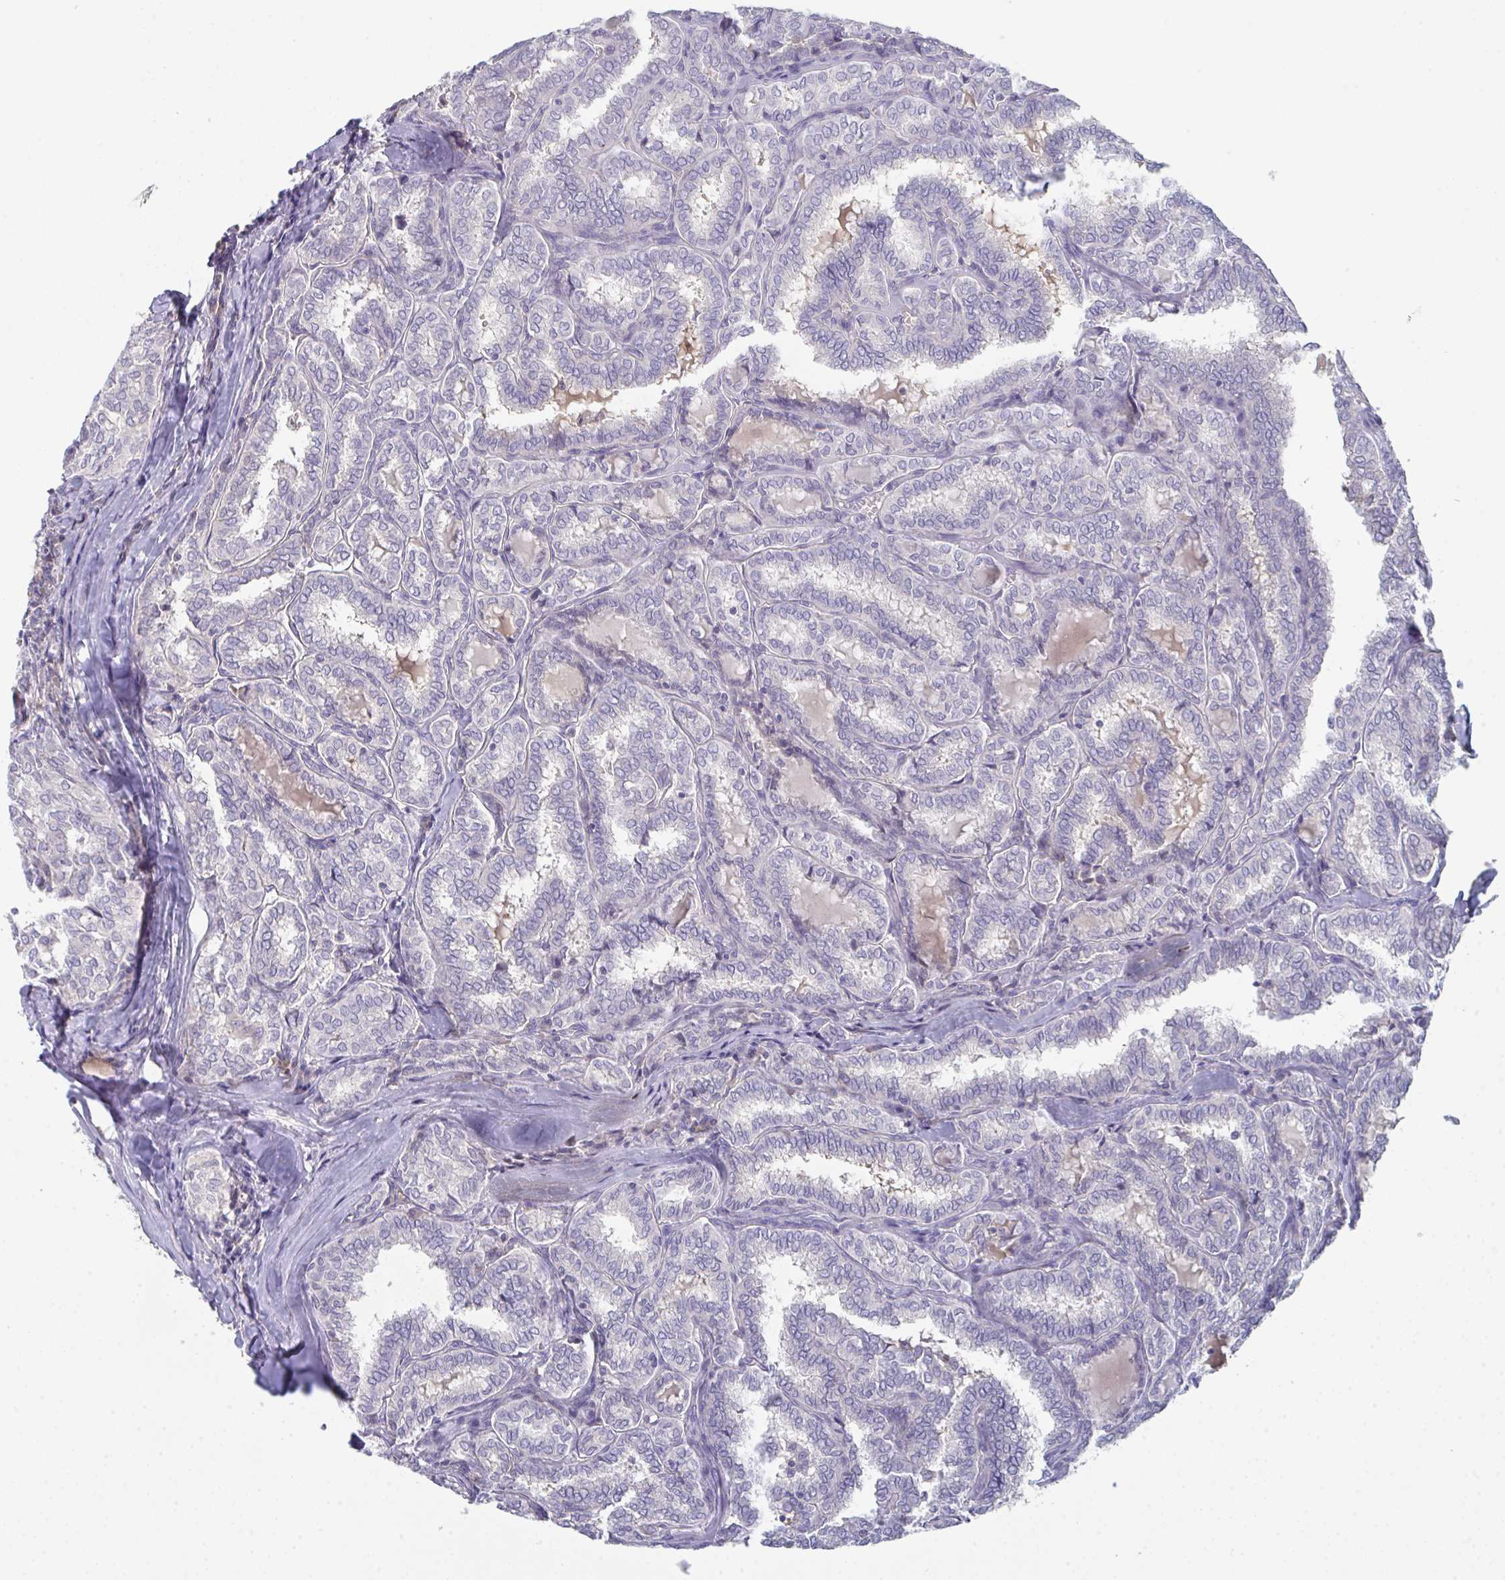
{"staining": {"intensity": "negative", "quantity": "none", "location": "none"}, "tissue": "thyroid cancer", "cell_type": "Tumor cells", "image_type": "cancer", "snomed": [{"axis": "morphology", "description": "Papillary adenocarcinoma, NOS"}, {"axis": "topography", "description": "Thyroid gland"}], "caption": "This is an immunohistochemistry photomicrograph of human thyroid cancer. There is no positivity in tumor cells.", "gene": "HGFAC", "patient": {"sex": "female", "age": 30}}